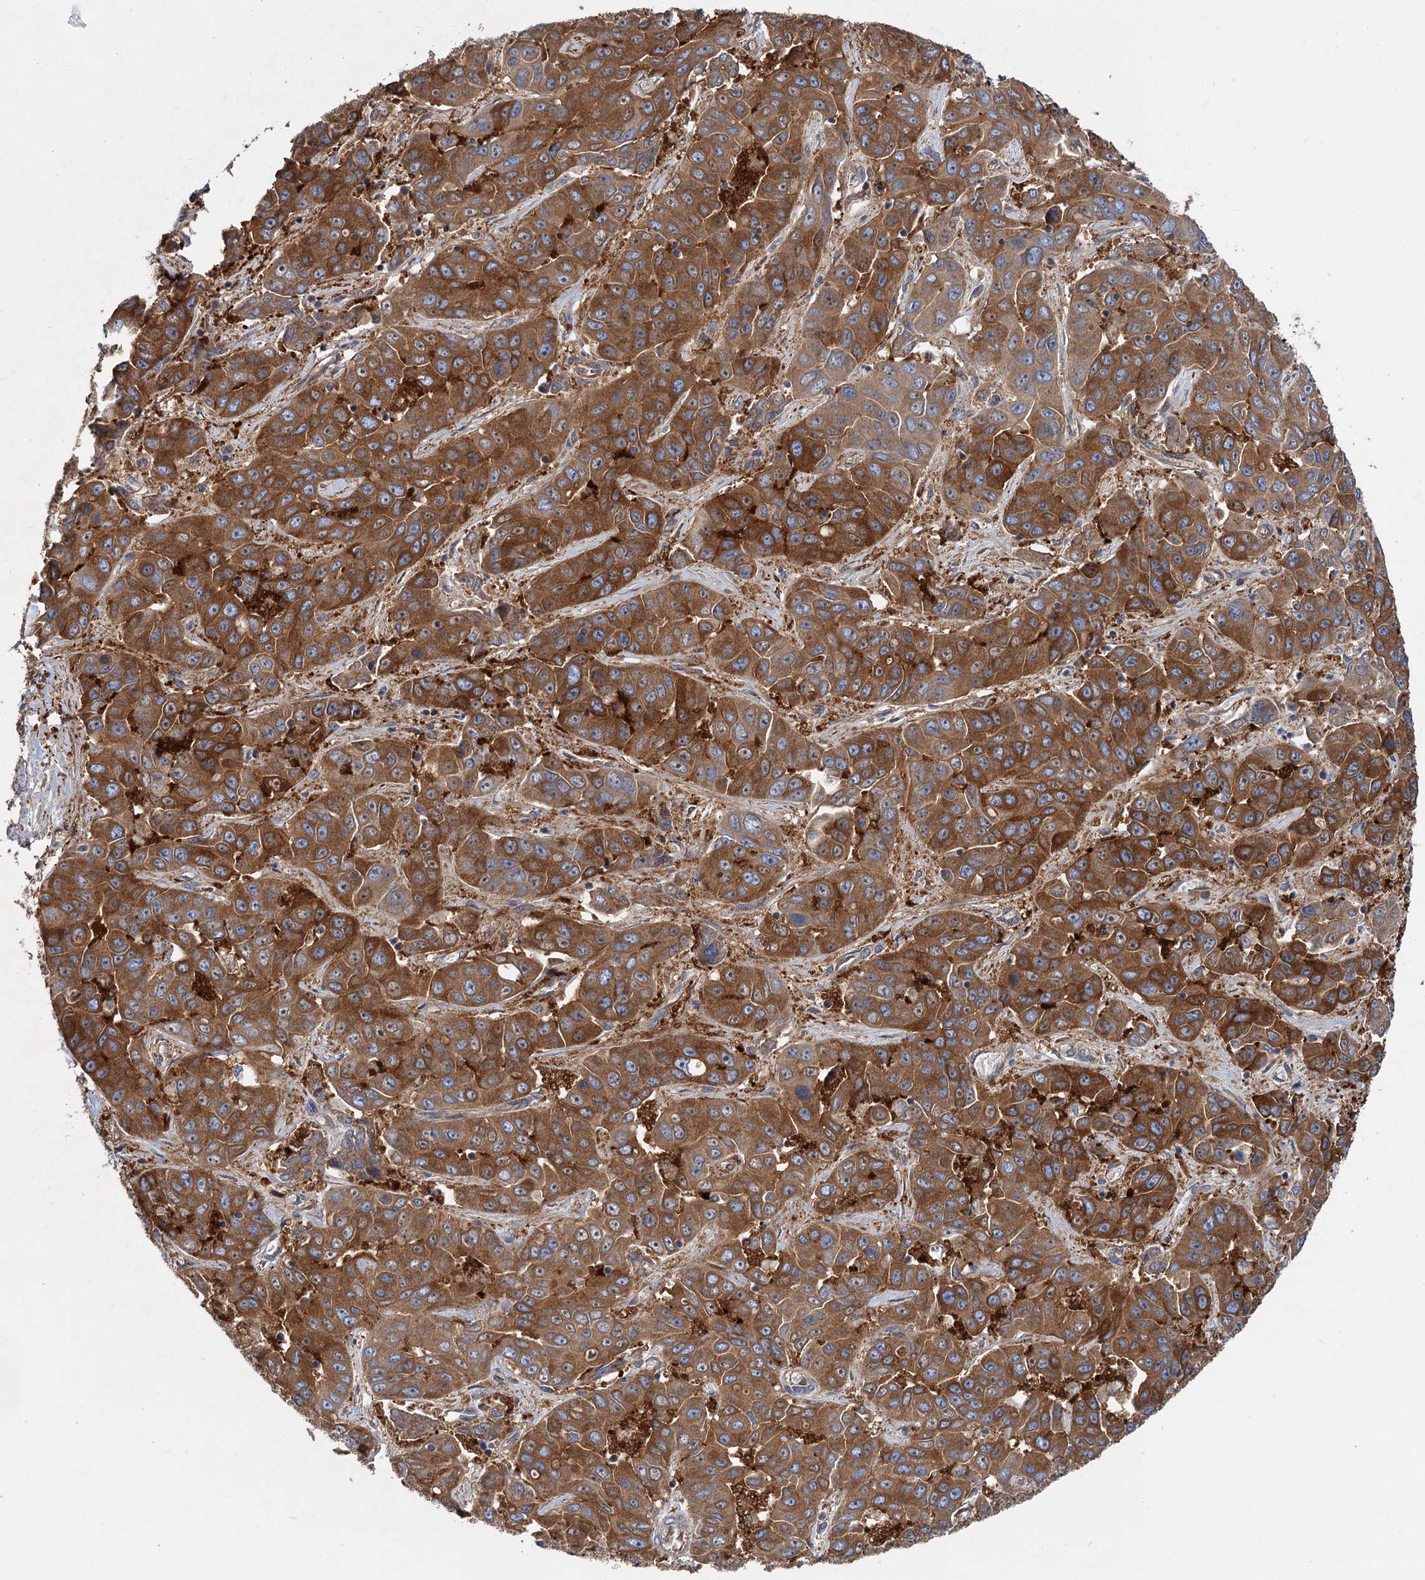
{"staining": {"intensity": "strong", "quantity": ">75%", "location": "cytoplasmic/membranous"}, "tissue": "liver cancer", "cell_type": "Tumor cells", "image_type": "cancer", "snomed": [{"axis": "morphology", "description": "Cholangiocarcinoma"}, {"axis": "topography", "description": "Liver"}], "caption": "Immunohistochemical staining of liver cholangiocarcinoma shows high levels of strong cytoplasmic/membranous protein positivity in approximately >75% of tumor cells.", "gene": "ALKBH7", "patient": {"sex": "female", "age": 52}}